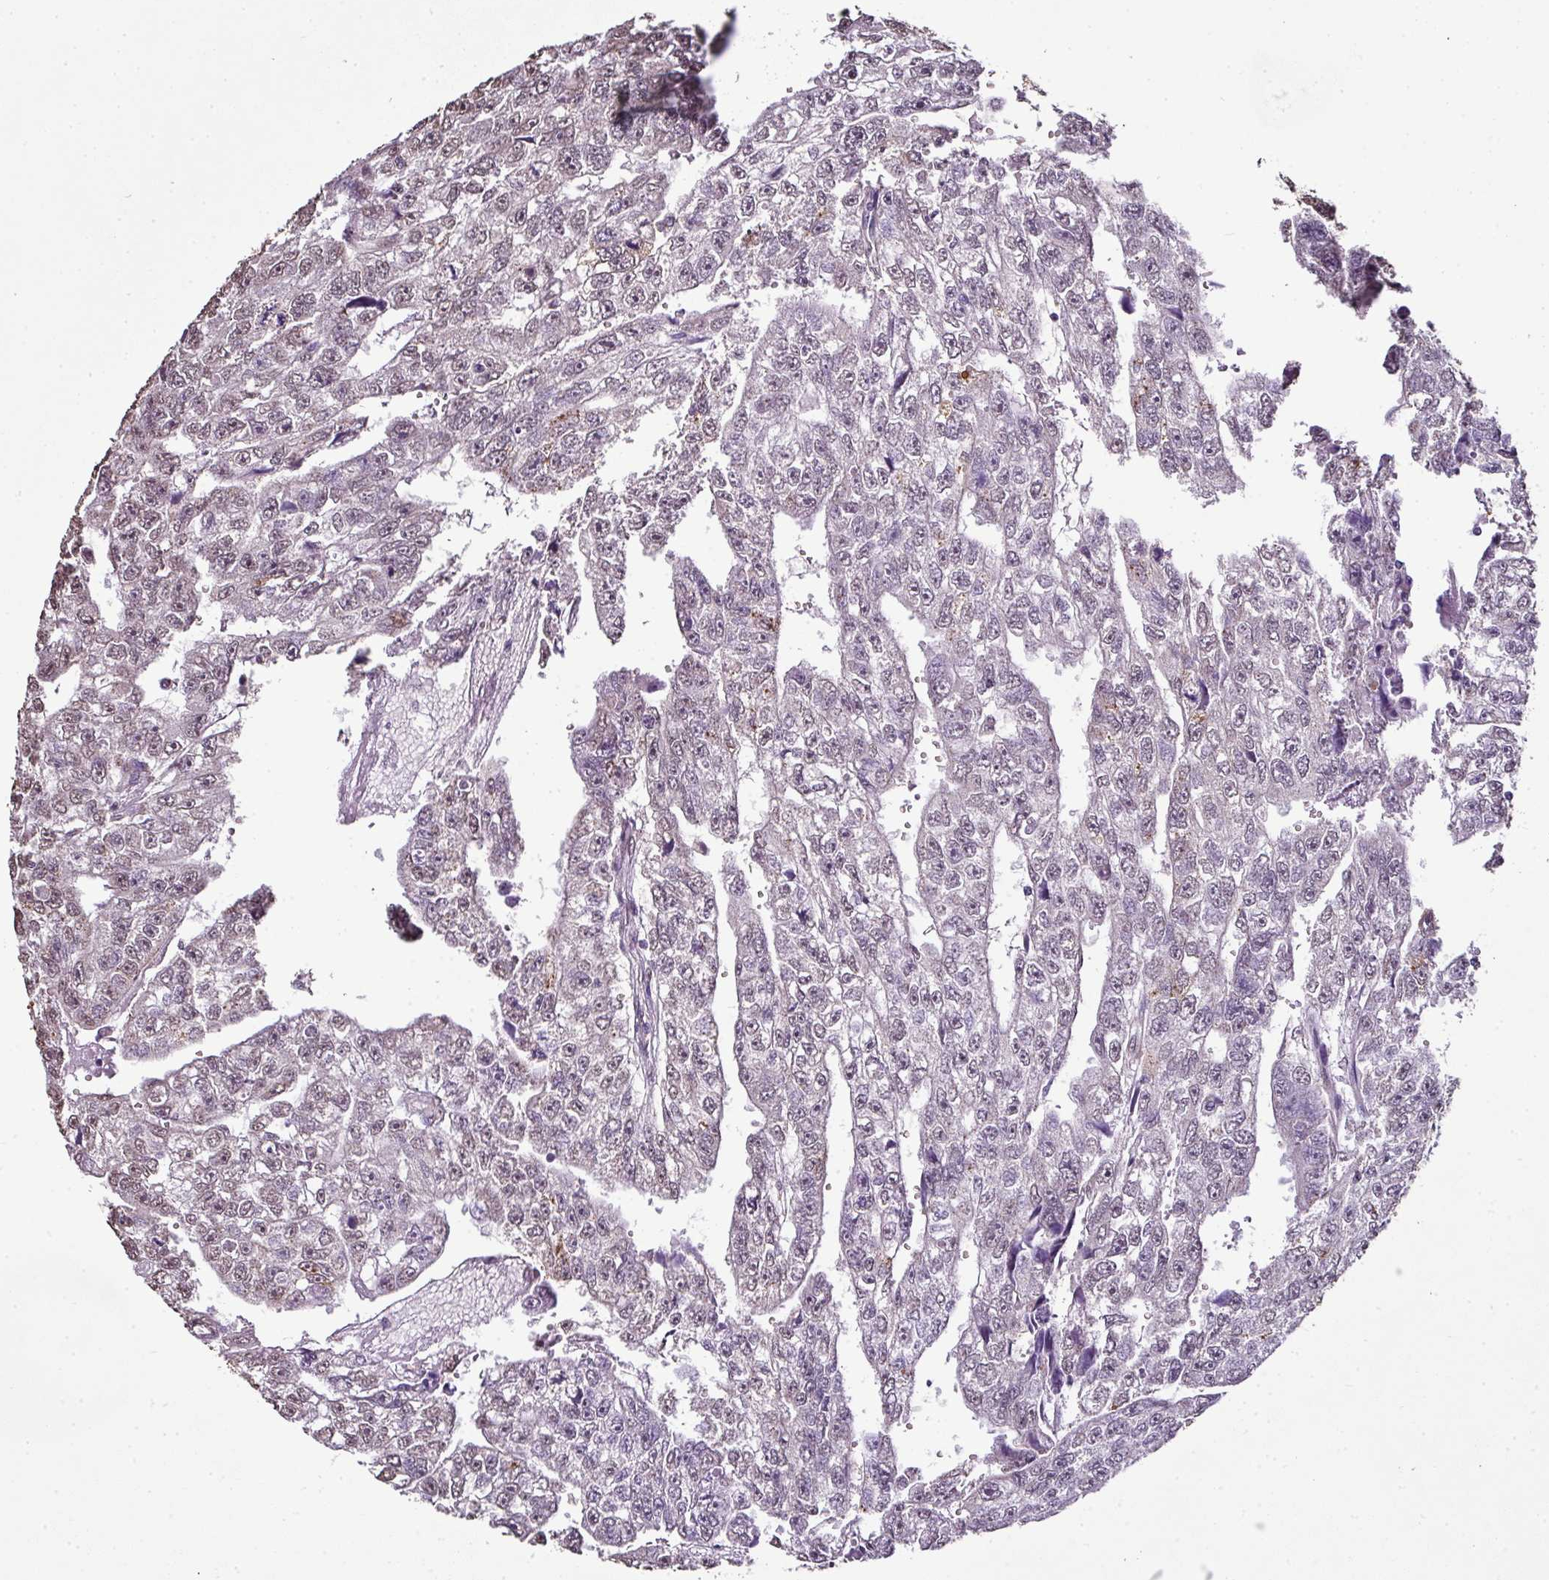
{"staining": {"intensity": "weak", "quantity": "25%-75%", "location": "nuclear"}, "tissue": "testis cancer", "cell_type": "Tumor cells", "image_type": "cancer", "snomed": [{"axis": "morphology", "description": "Carcinoma, Embryonal, NOS"}, {"axis": "topography", "description": "Testis"}], "caption": "A brown stain labels weak nuclear positivity of a protein in human embryonal carcinoma (testis) tumor cells.", "gene": "JPH2", "patient": {"sex": "male", "age": 20}}